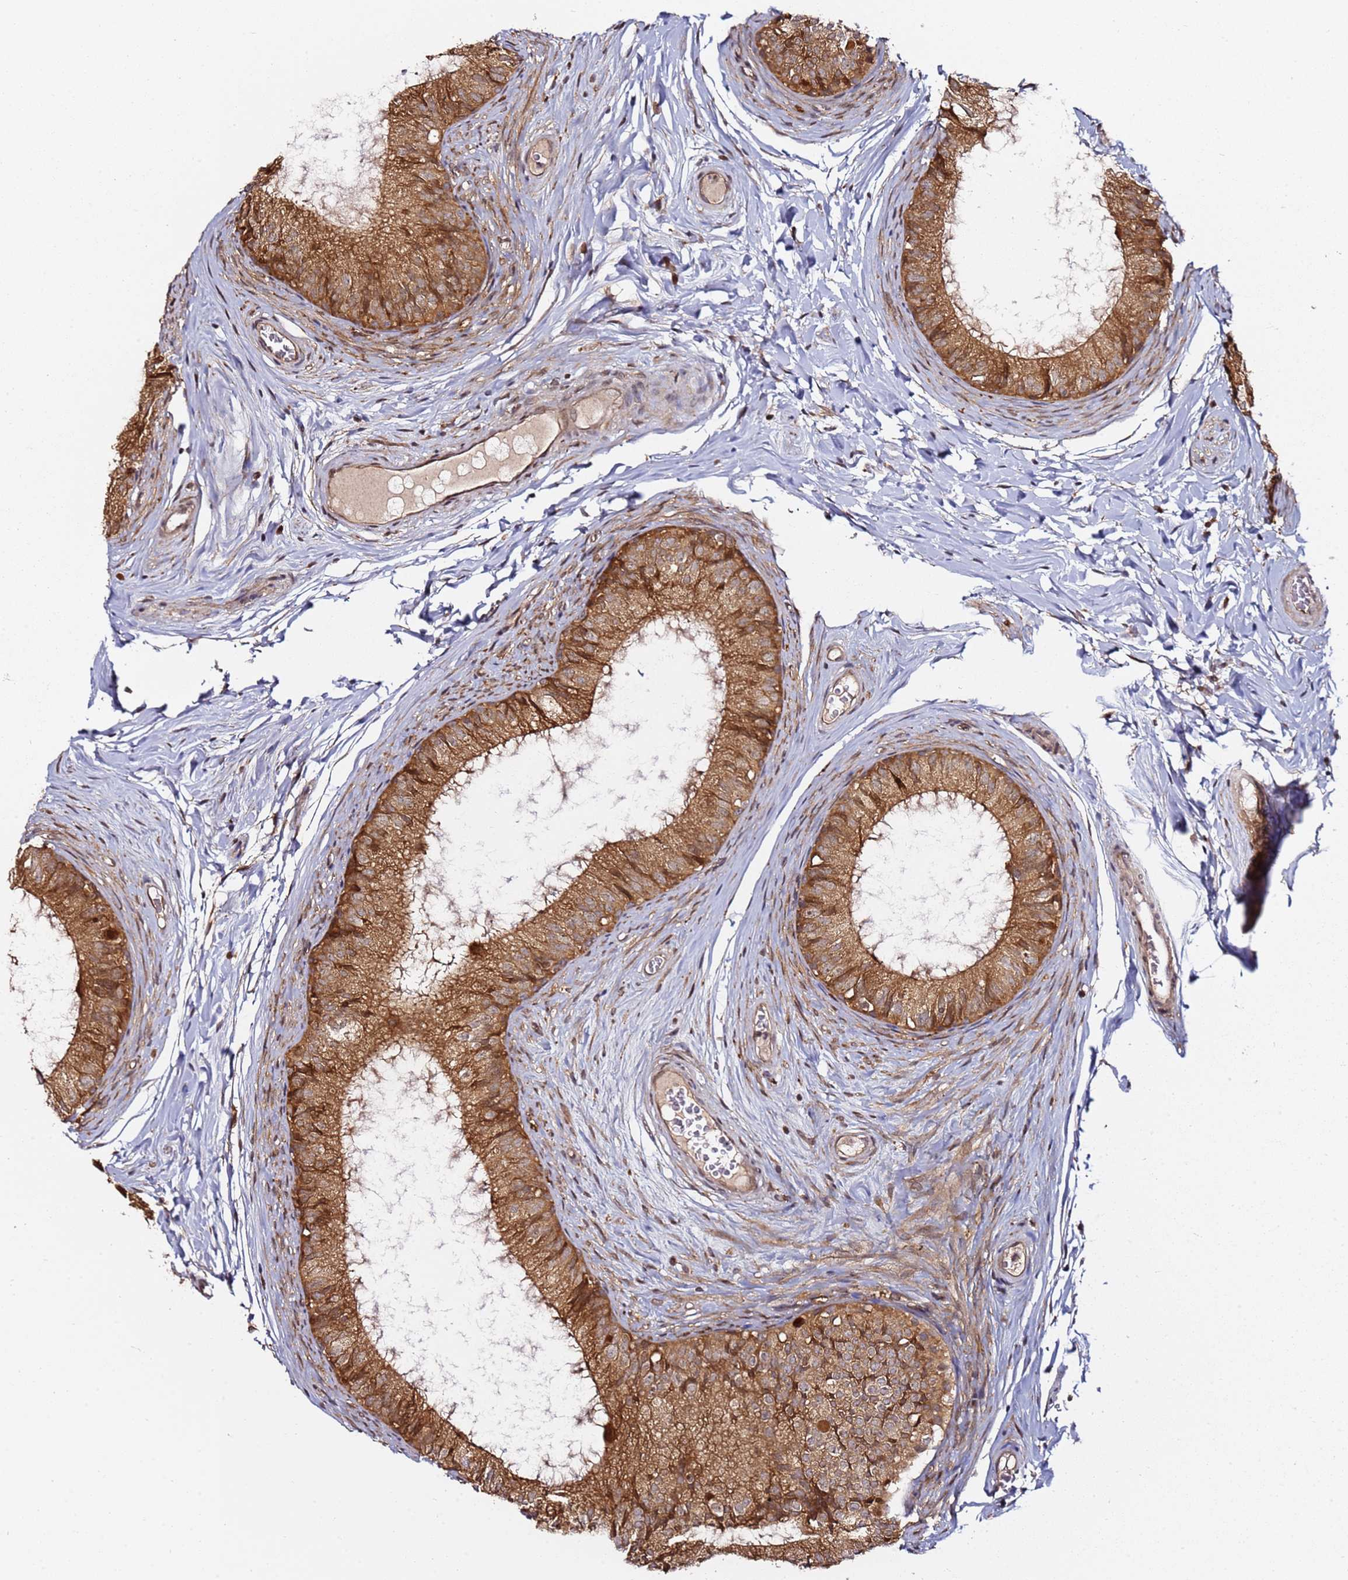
{"staining": {"intensity": "strong", "quantity": ">75%", "location": "cytoplasmic/membranous"}, "tissue": "epididymis", "cell_type": "Glandular cells", "image_type": "normal", "snomed": [{"axis": "morphology", "description": "Normal tissue, NOS"}, {"axis": "topography", "description": "Epididymis"}], "caption": "This image reveals immunohistochemistry (IHC) staining of normal human epididymis, with high strong cytoplasmic/membranous staining in approximately >75% of glandular cells.", "gene": "PRKAB2", "patient": {"sex": "male", "age": 25}}